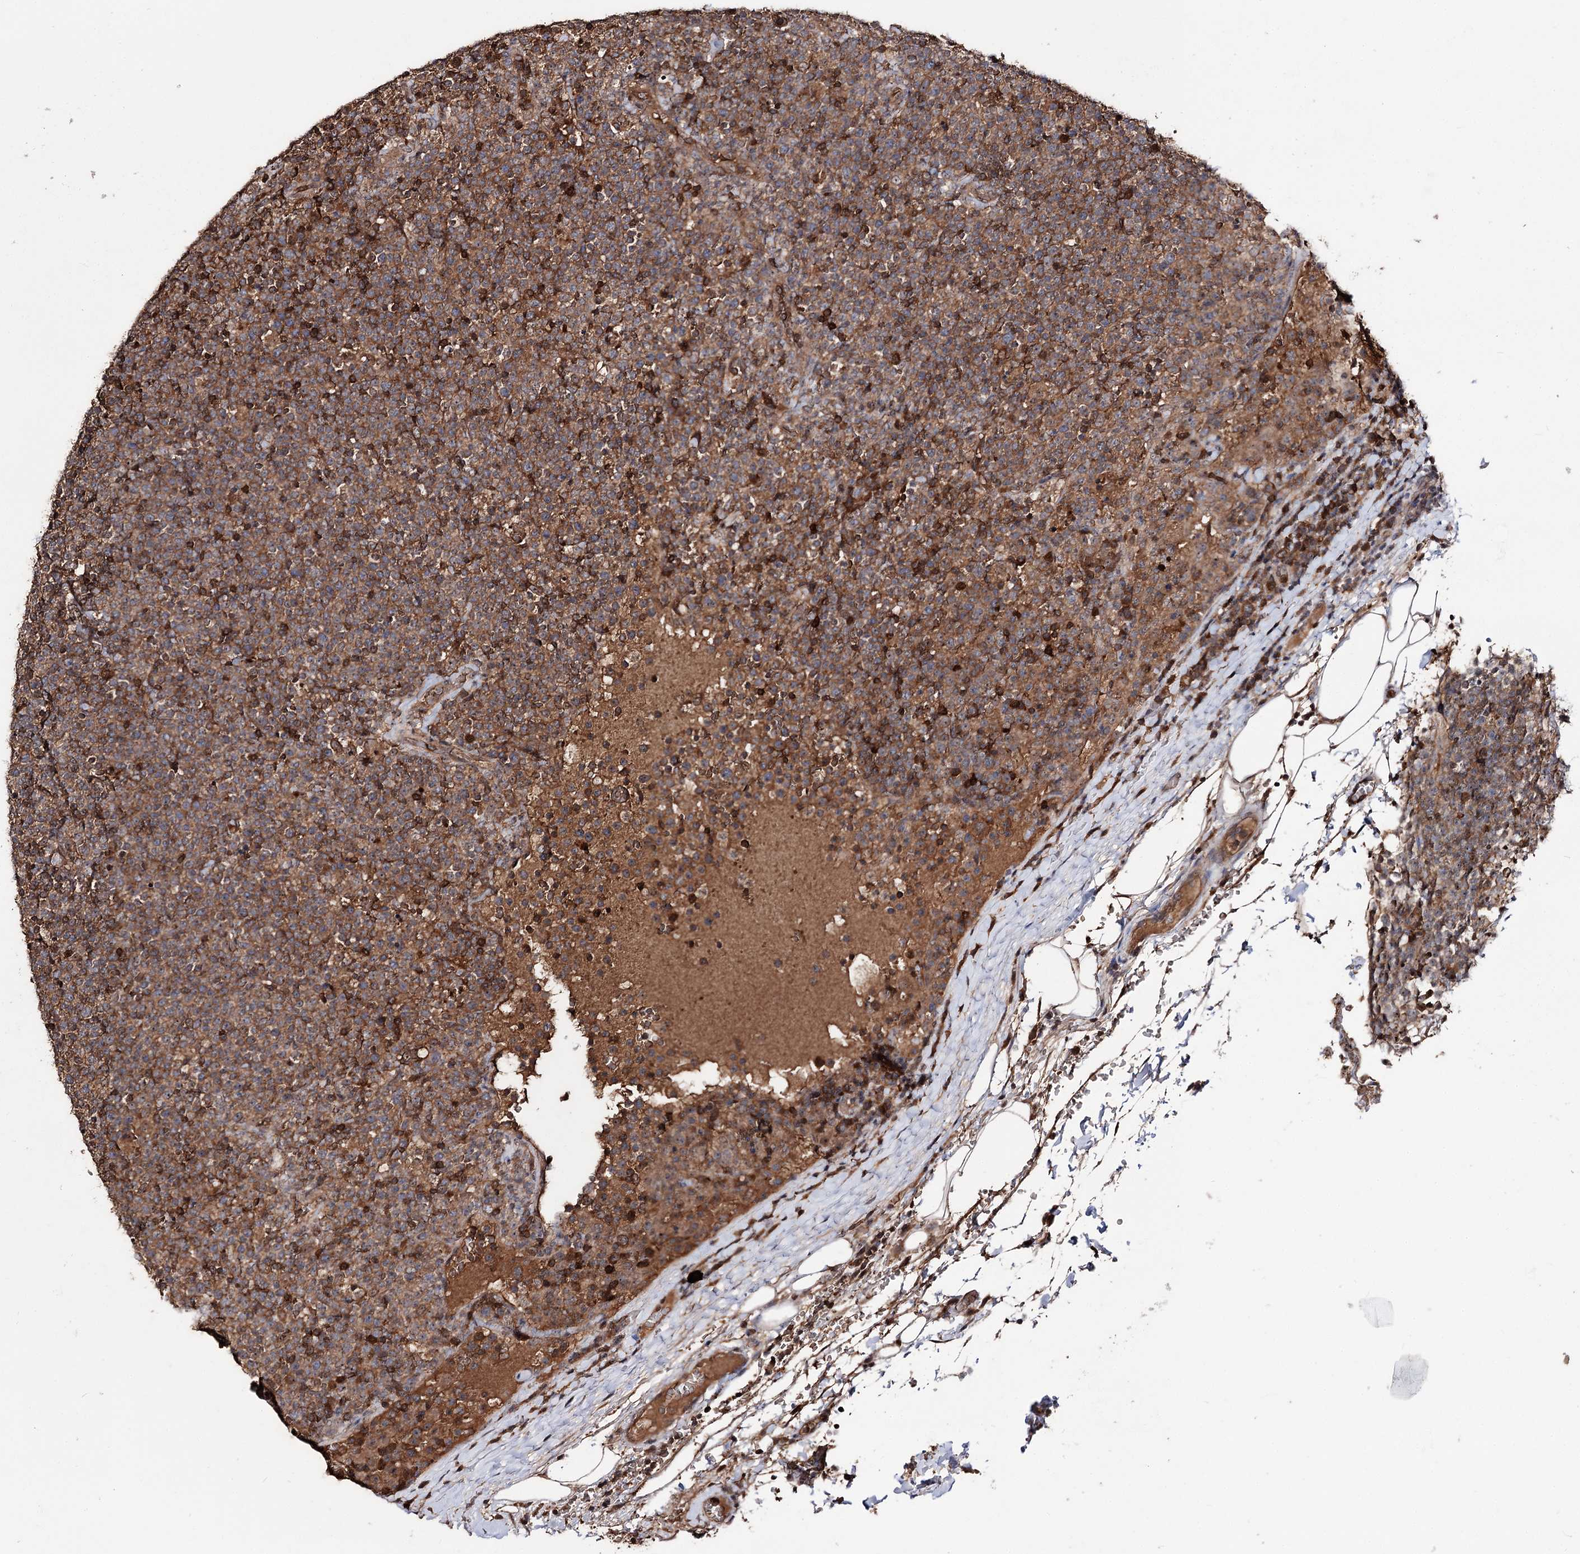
{"staining": {"intensity": "moderate", "quantity": "25%-75%", "location": "cytoplasmic/membranous"}, "tissue": "lymphoma", "cell_type": "Tumor cells", "image_type": "cancer", "snomed": [{"axis": "morphology", "description": "Malignant lymphoma, non-Hodgkin's type, High grade"}, {"axis": "topography", "description": "Lymph node"}], "caption": "Malignant lymphoma, non-Hodgkin's type (high-grade) stained with DAB immunohistochemistry exhibits medium levels of moderate cytoplasmic/membranous expression in about 25%-75% of tumor cells.", "gene": "FAM53B", "patient": {"sex": "male", "age": 61}}